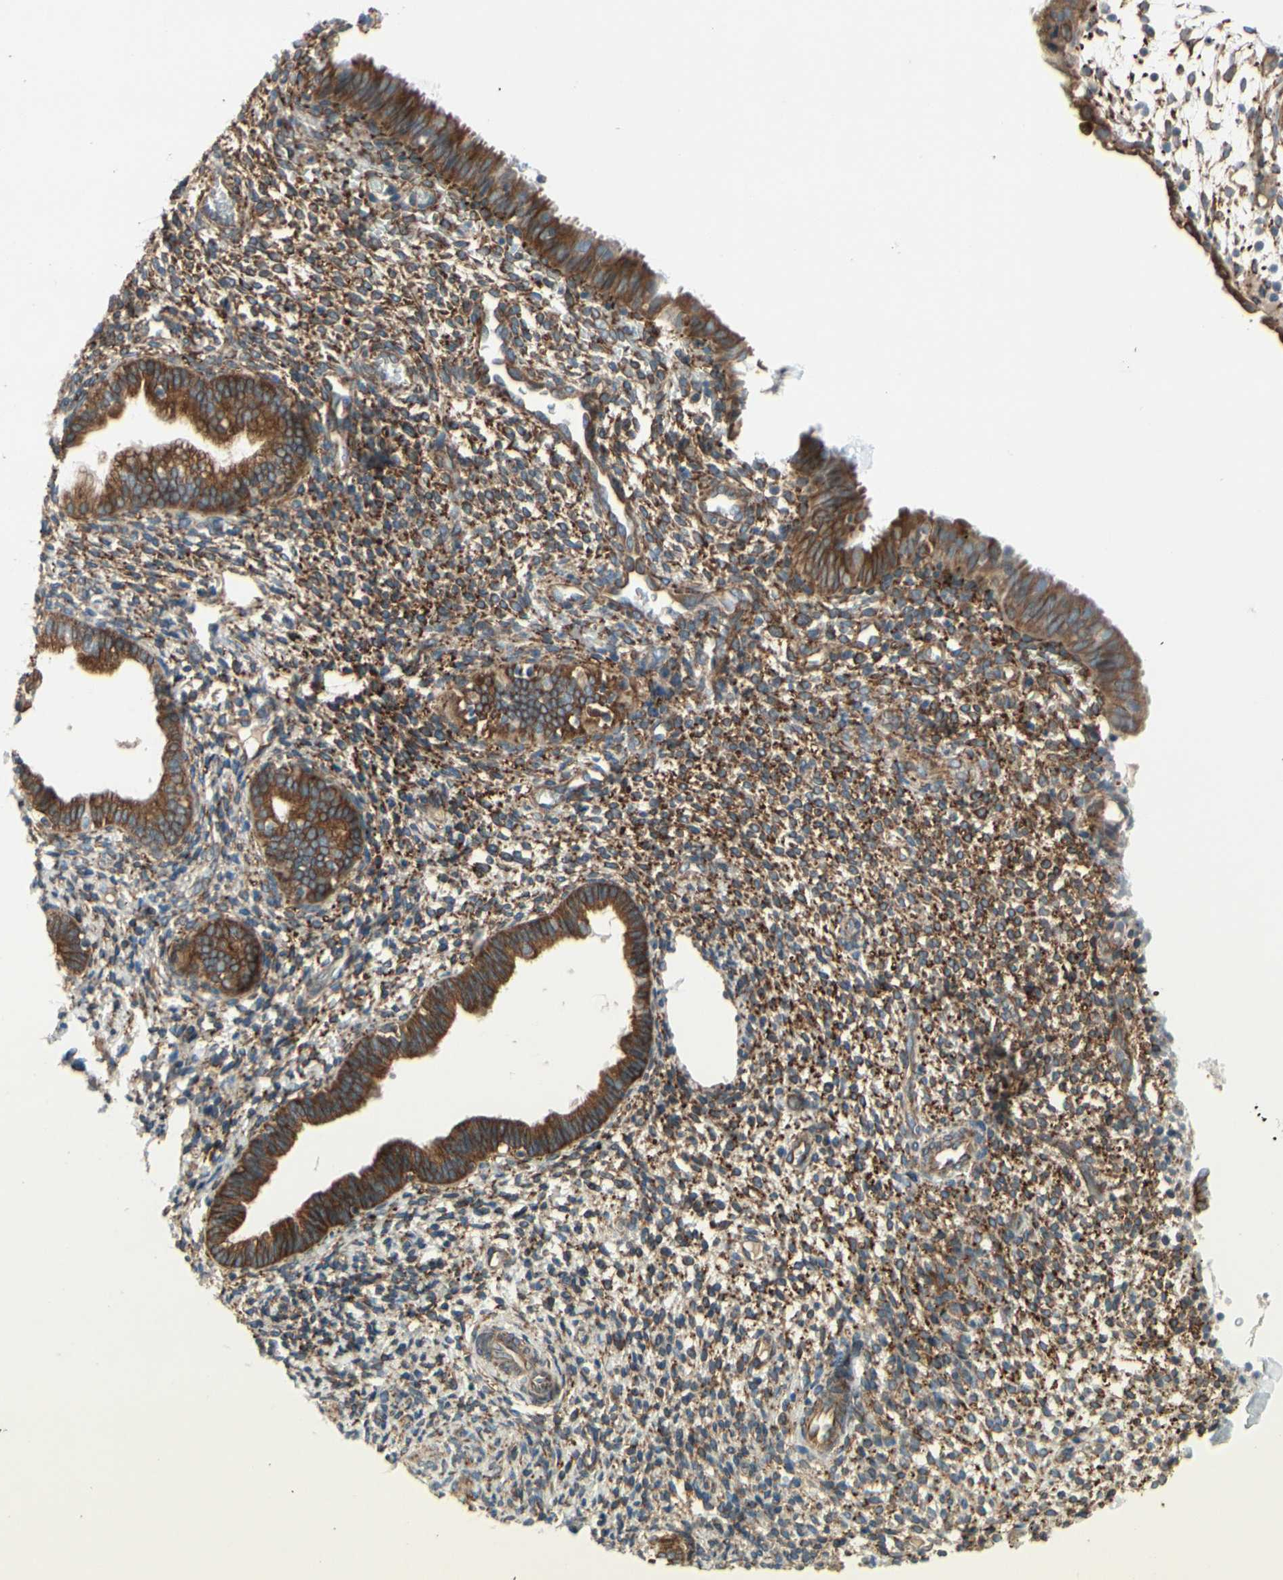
{"staining": {"intensity": "strong", "quantity": "25%-75%", "location": "cytoplasmic/membranous"}, "tissue": "endometrium", "cell_type": "Cells in endometrial stroma", "image_type": "normal", "snomed": [{"axis": "morphology", "description": "Normal tissue, NOS"}, {"axis": "topography", "description": "Endometrium"}], "caption": "Endometrium stained with immunohistochemistry (IHC) demonstrates strong cytoplasmic/membranous expression in approximately 25%-75% of cells in endometrial stroma.", "gene": "CLCC1", "patient": {"sex": "female", "age": 61}}